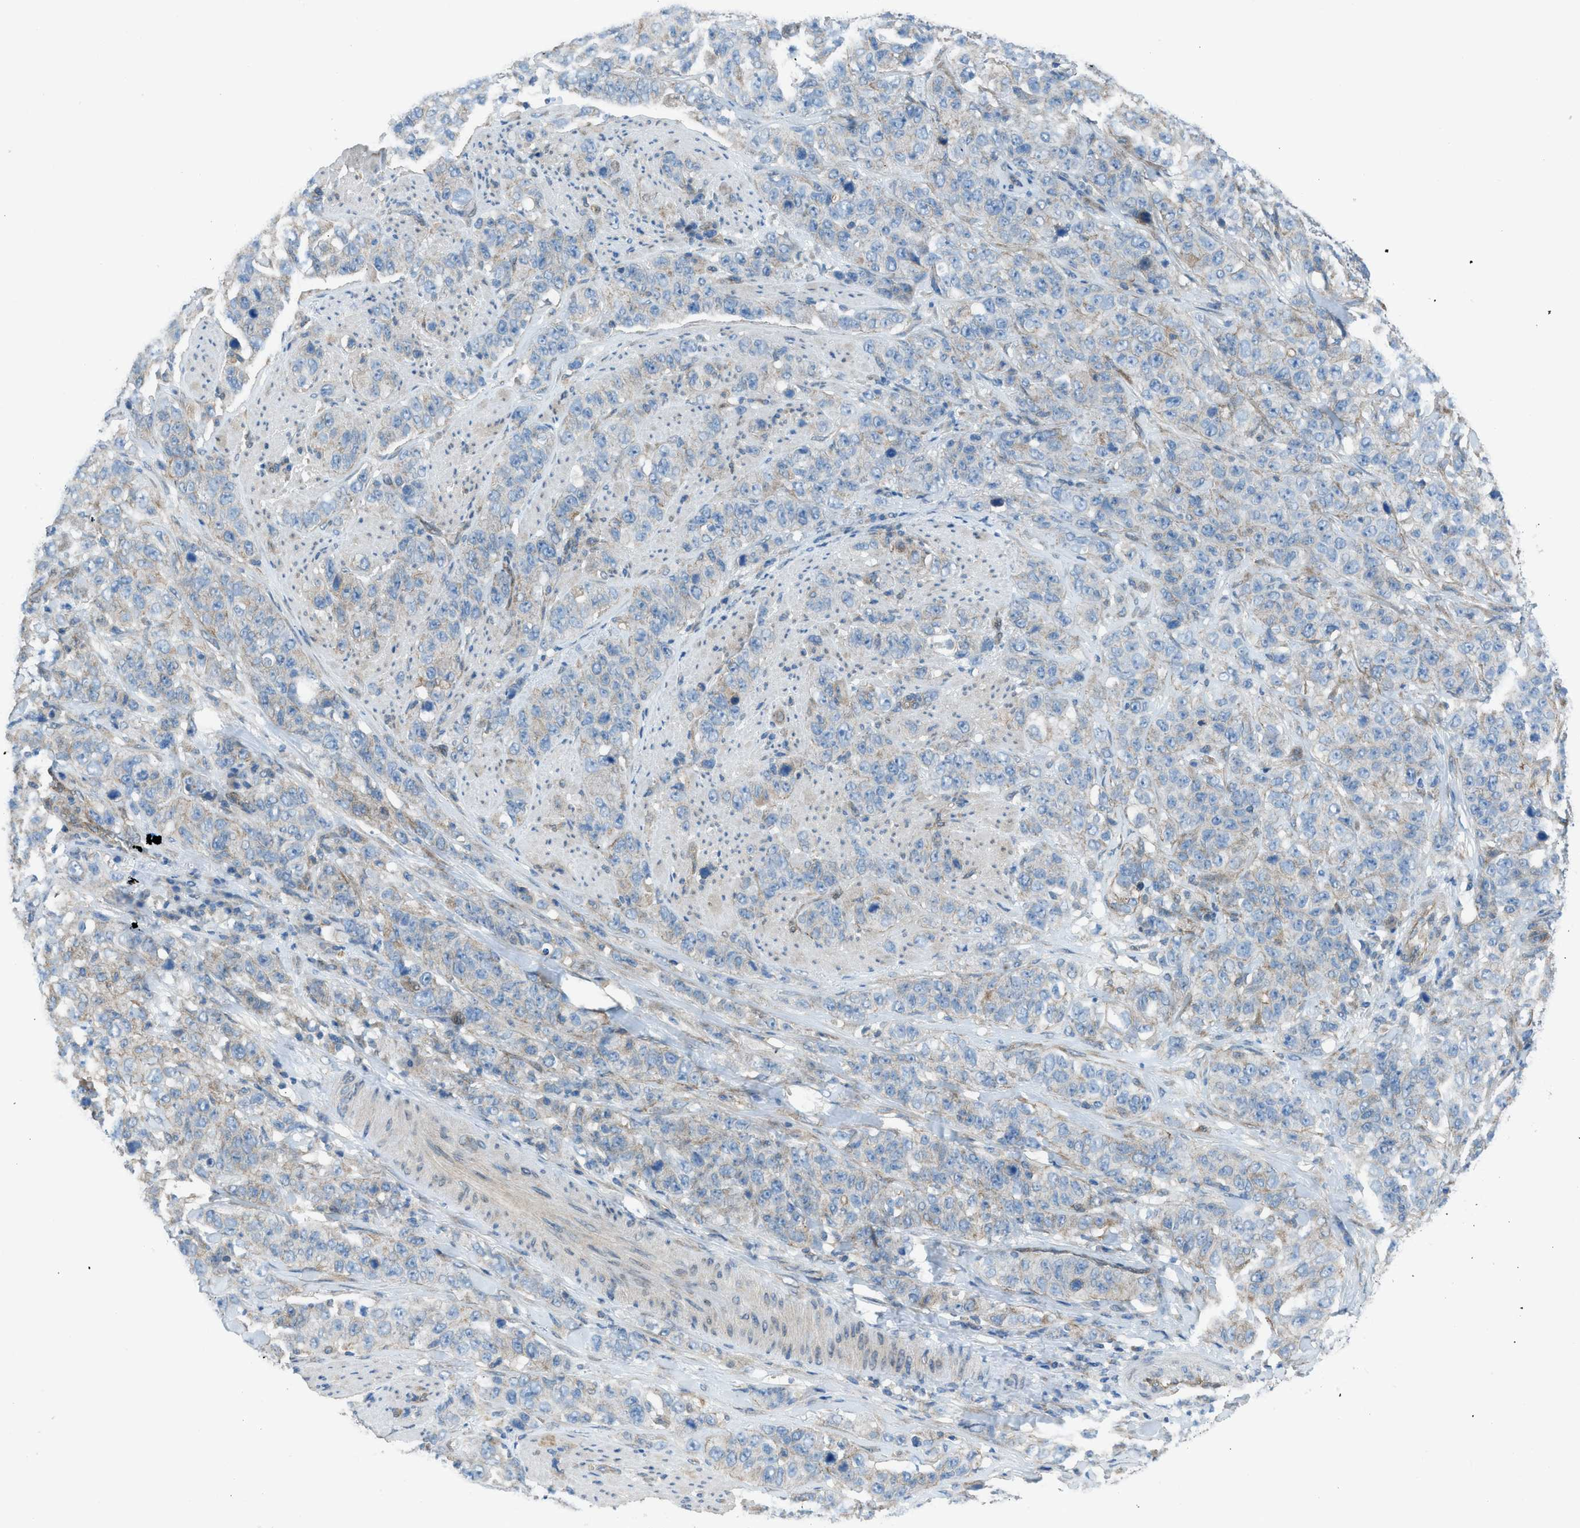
{"staining": {"intensity": "negative", "quantity": "none", "location": "none"}, "tissue": "stomach cancer", "cell_type": "Tumor cells", "image_type": "cancer", "snomed": [{"axis": "morphology", "description": "Adenocarcinoma, NOS"}, {"axis": "topography", "description": "Stomach"}], "caption": "DAB (3,3'-diaminobenzidine) immunohistochemical staining of human stomach cancer shows no significant positivity in tumor cells.", "gene": "PRKN", "patient": {"sex": "male", "age": 48}}